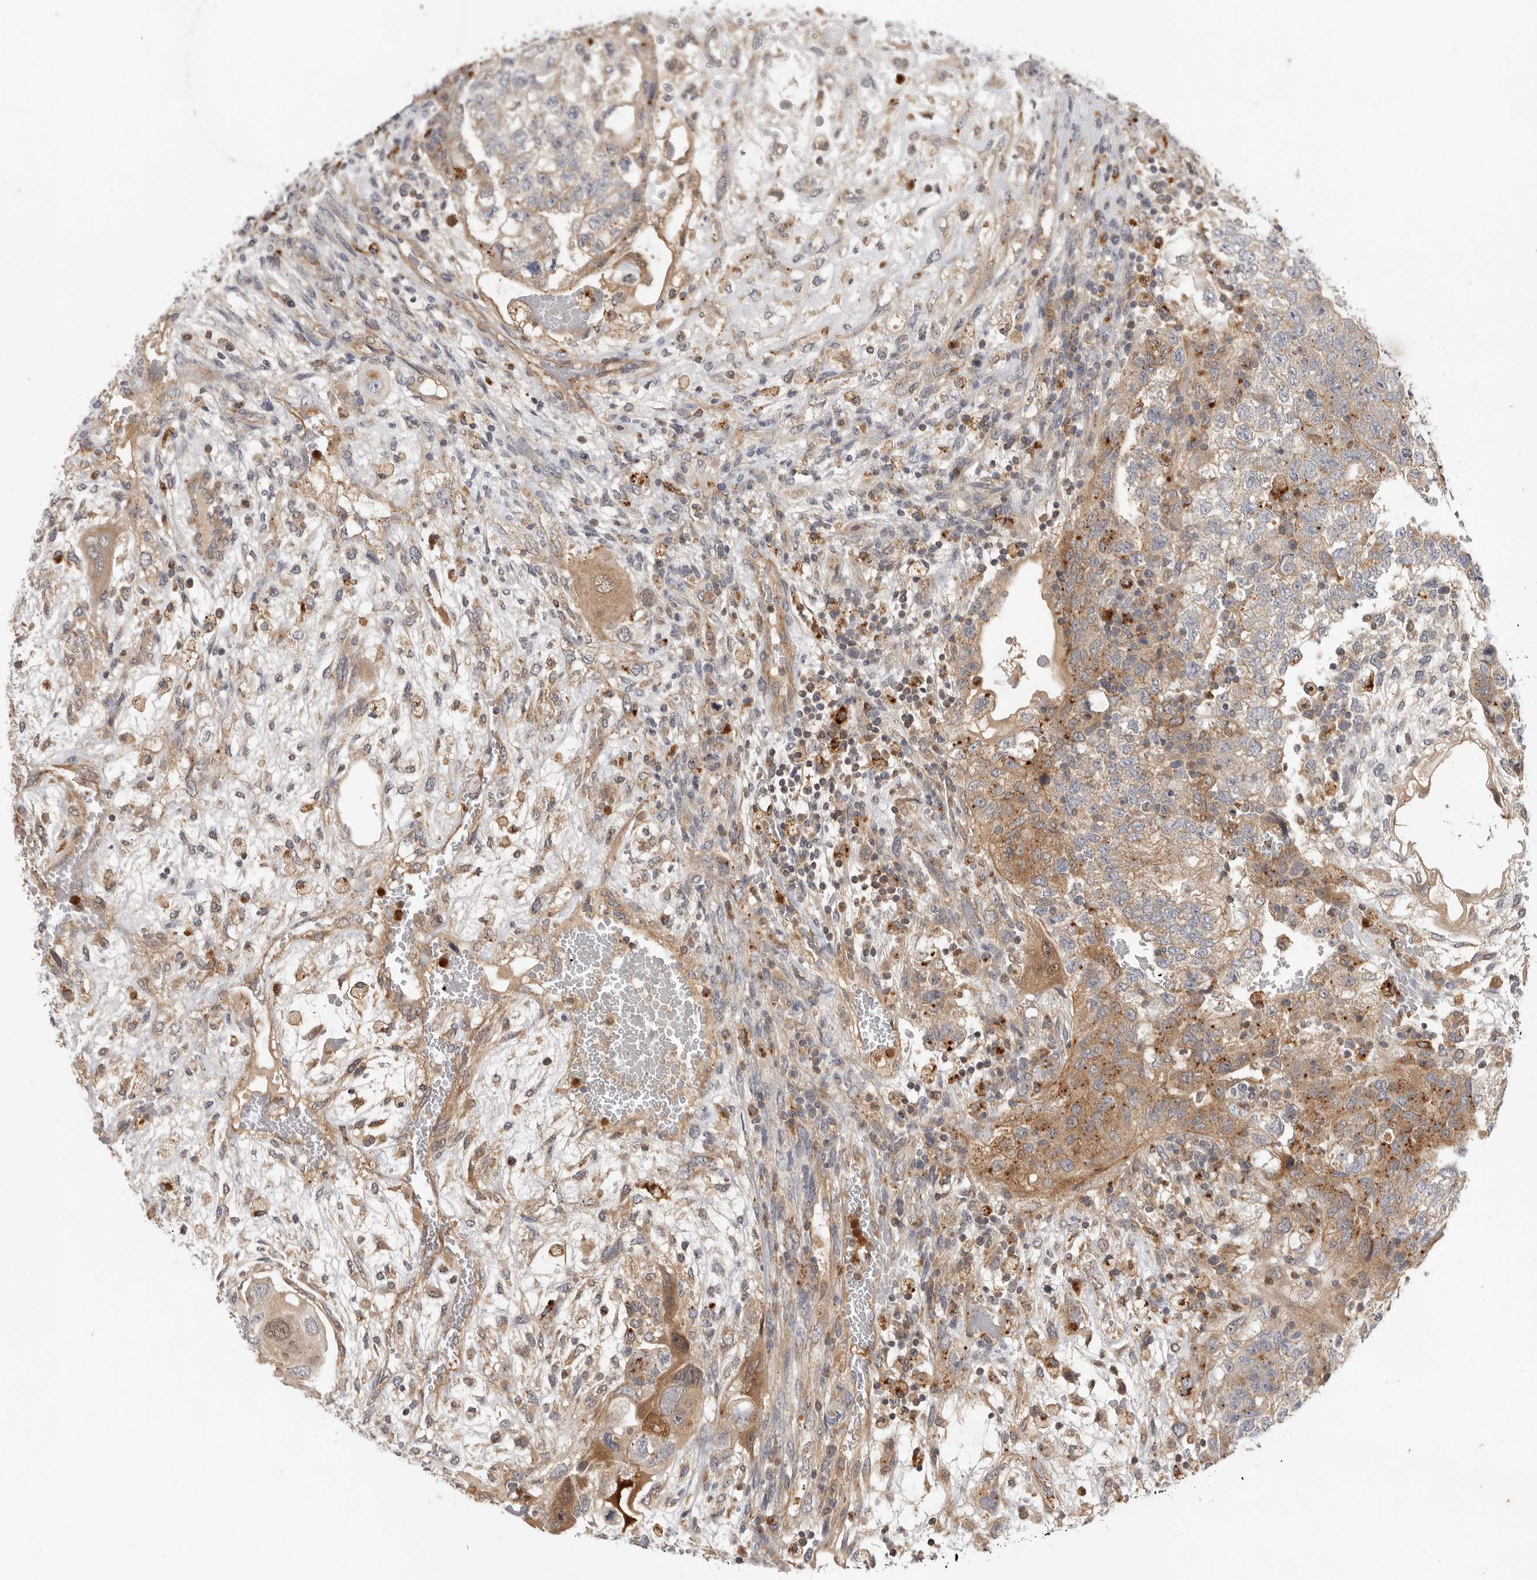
{"staining": {"intensity": "weak", "quantity": ">75%", "location": "cytoplasmic/membranous"}, "tissue": "testis cancer", "cell_type": "Tumor cells", "image_type": "cancer", "snomed": [{"axis": "morphology", "description": "Carcinoma, Embryonal, NOS"}, {"axis": "topography", "description": "Testis"}], "caption": "Brown immunohistochemical staining in testis cancer demonstrates weak cytoplasmic/membranous expression in approximately >75% of tumor cells. (brown staining indicates protein expression, while blue staining denotes nuclei).", "gene": "GNE", "patient": {"sex": "male", "age": 36}}